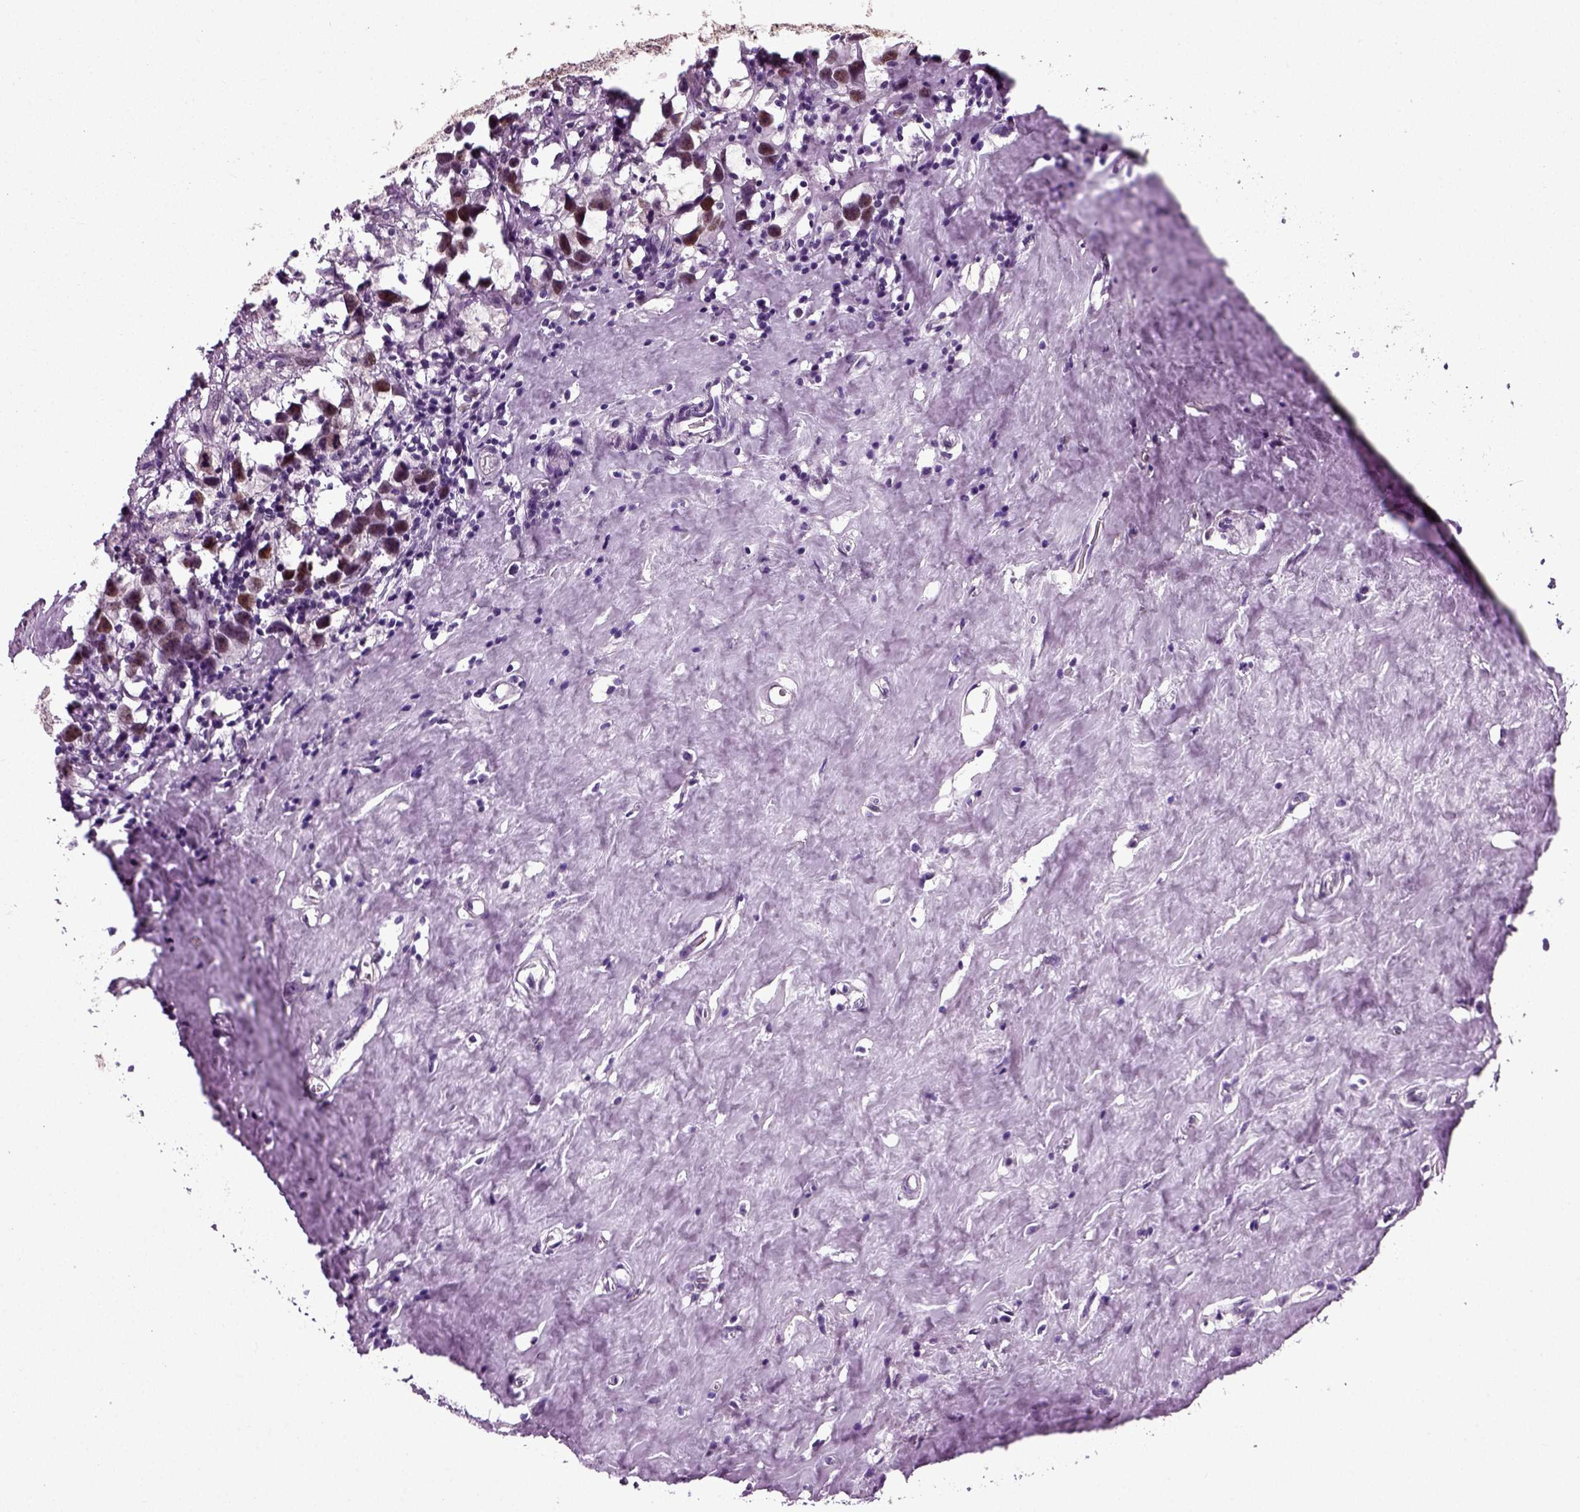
{"staining": {"intensity": "moderate", "quantity": ">75%", "location": "nuclear"}, "tissue": "testis cancer", "cell_type": "Tumor cells", "image_type": "cancer", "snomed": [{"axis": "morphology", "description": "Seminoma, NOS"}, {"axis": "topography", "description": "Testis"}], "caption": "A histopathology image of human testis cancer (seminoma) stained for a protein reveals moderate nuclear brown staining in tumor cells.", "gene": "RCOR3", "patient": {"sex": "male", "age": 49}}